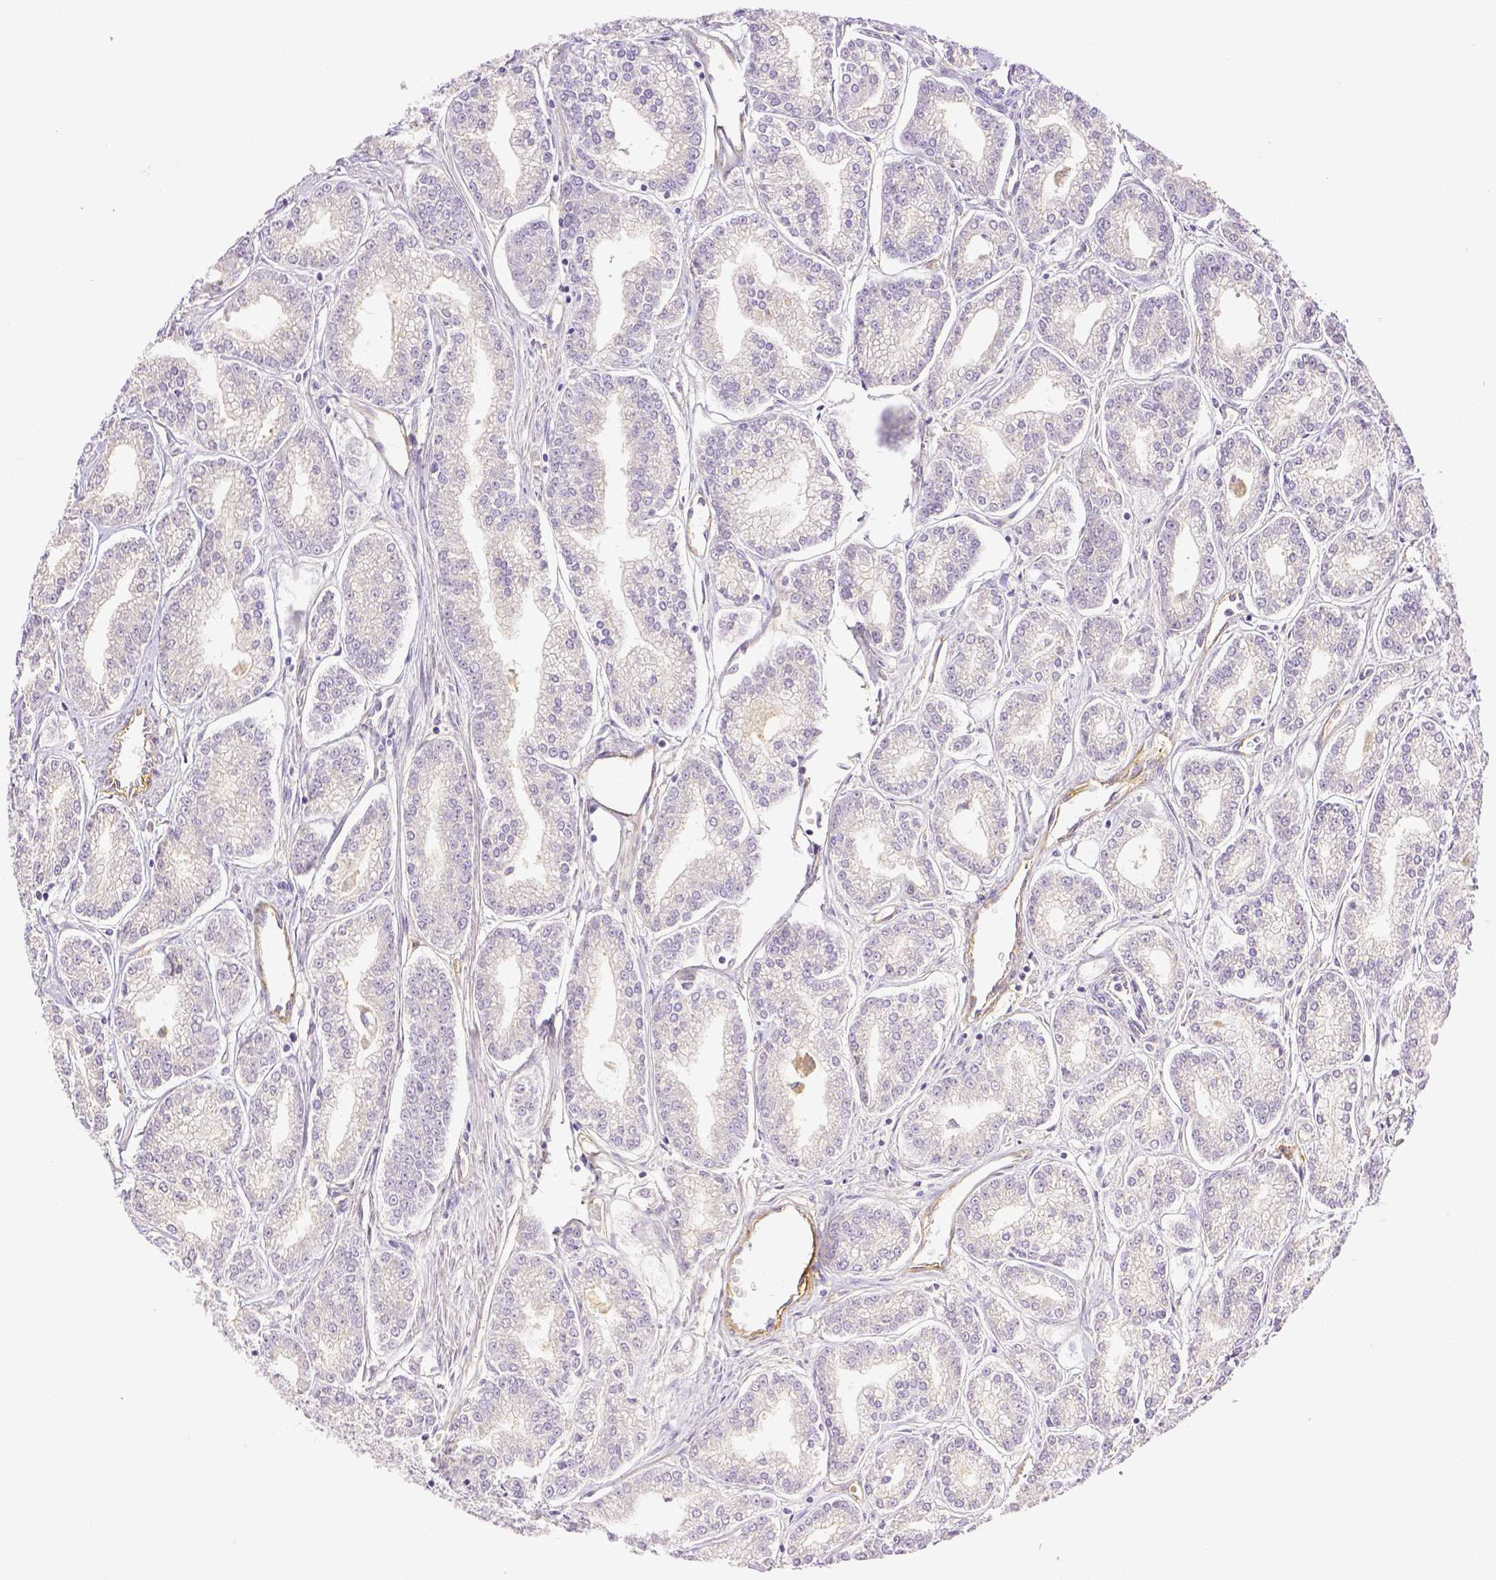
{"staining": {"intensity": "negative", "quantity": "none", "location": "none"}, "tissue": "prostate cancer", "cell_type": "Tumor cells", "image_type": "cancer", "snomed": [{"axis": "morphology", "description": "Adenocarcinoma, NOS"}, {"axis": "topography", "description": "Prostate"}], "caption": "IHC photomicrograph of human prostate adenocarcinoma stained for a protein (brown), which demonstrates no positivity in tumor cells.", "gene": "THY1", "patient": {"sex": "male", "age": 71}}